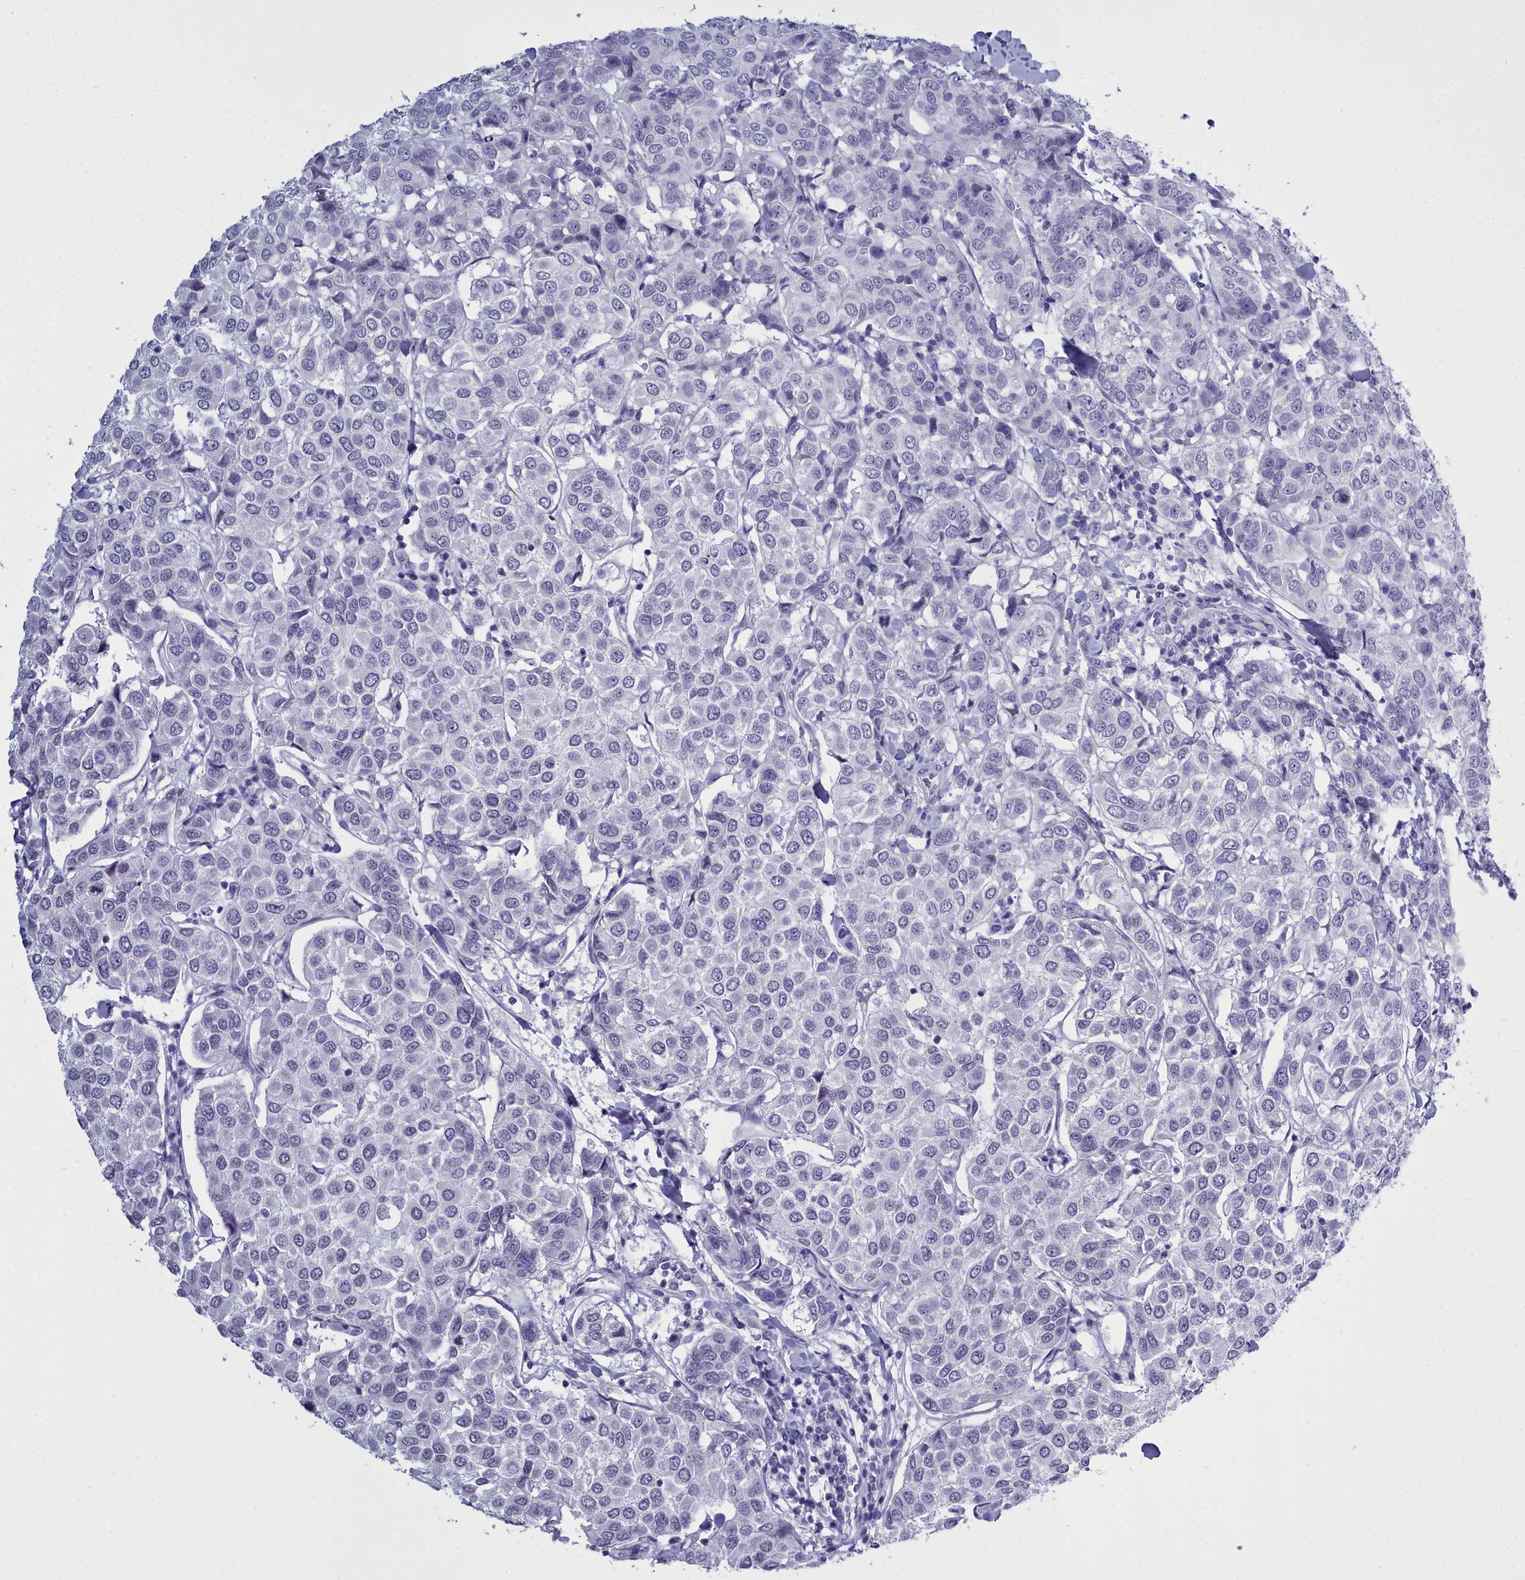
{"staining": {"intensity": "negative", "quantity": "none", "location": "none"}, "tissue": "breast cancer", "cell_type": "Tumor cells", "image_type": "cancer", "snomed": [{"axis": "morphology", "description": "Duct carcinoma"}, {"axis": "topography", "description": "Breast"}], "caption": "Tumor cells show no significant protein expression in breast cancer (infiltrating ductal carcinoma).", "gene": "MAP6", "patient": {"sex": "female", "age": 55}}